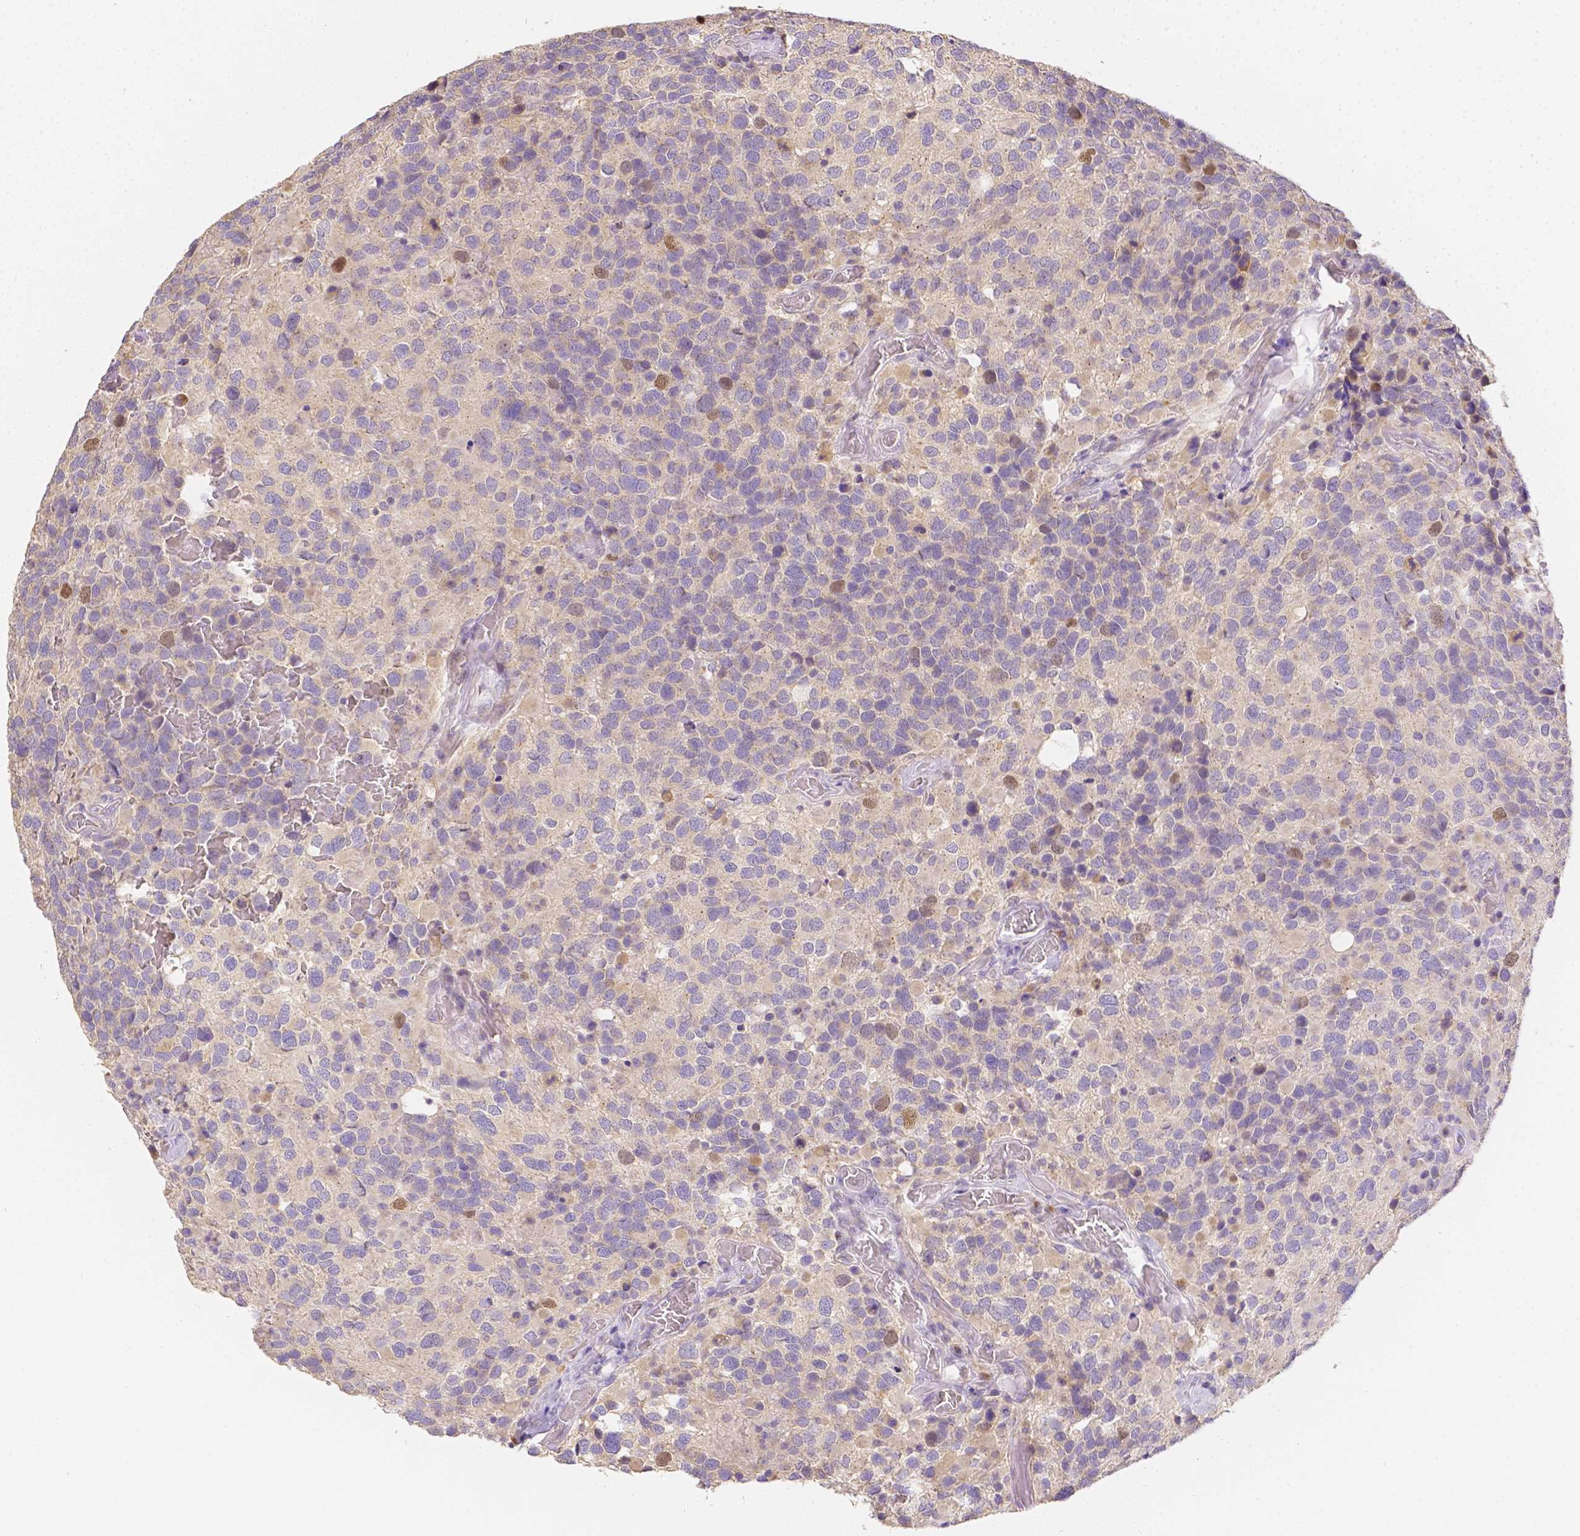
{"staining": {"intensity": "weak", "quantity": "<25%", "location": "nuclear"}, "tissue": "glioma", "cell_type": "Tumor cells", "image_type": "cancer", "snomed": [{"axis": "morphology", "description": "Glioma, malignant, High grade"}, {"axis": "topography", "description": "Brain"}], "caption": "Immunohistochemical staining of human glioma displays no significant positivity in tumor cells.", "gene": "C10orf67", "patient": {"sex": "female", "age": 40}}